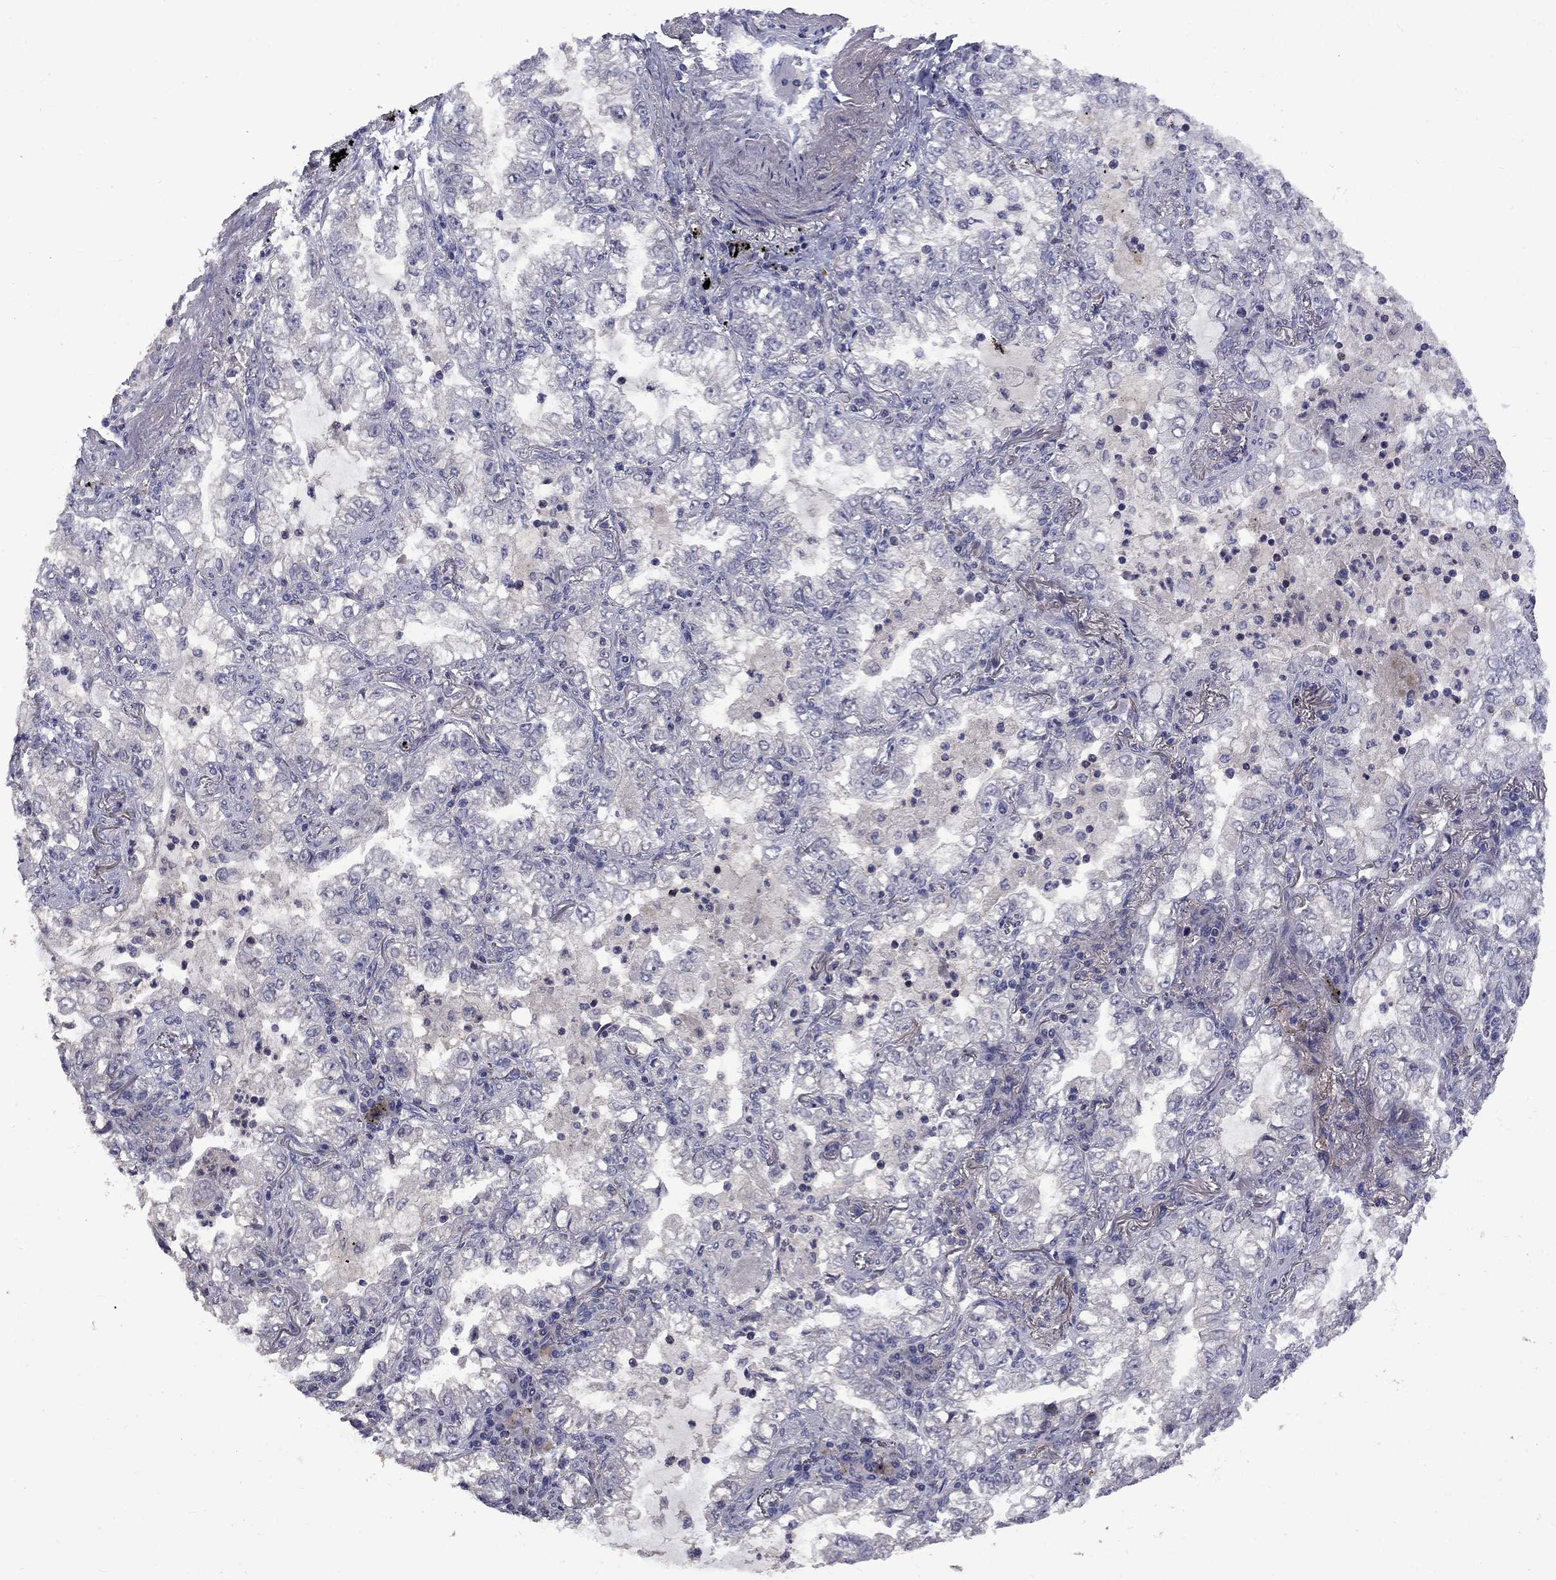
{"staining": {"intensity": "negative", "quantity": "none", "location": "none"}, "tissue": "lung cancer", "cell_type": "Tumor cells", "image_type": "cancer", "snomed": [{"axis": "morphology", "description": "Adenocarcinoma, NOS"}, {"axis": "topography", "description": "Lung"}], "caption": "Tumor cells show no significant staining in lung cancer. (DAB (3,3'-diaminobenzidine) immunohistochemistry with hematoxylin counter stain).", "gene": "SNTA1", "patient": {"sex": "female", "age": 73}}